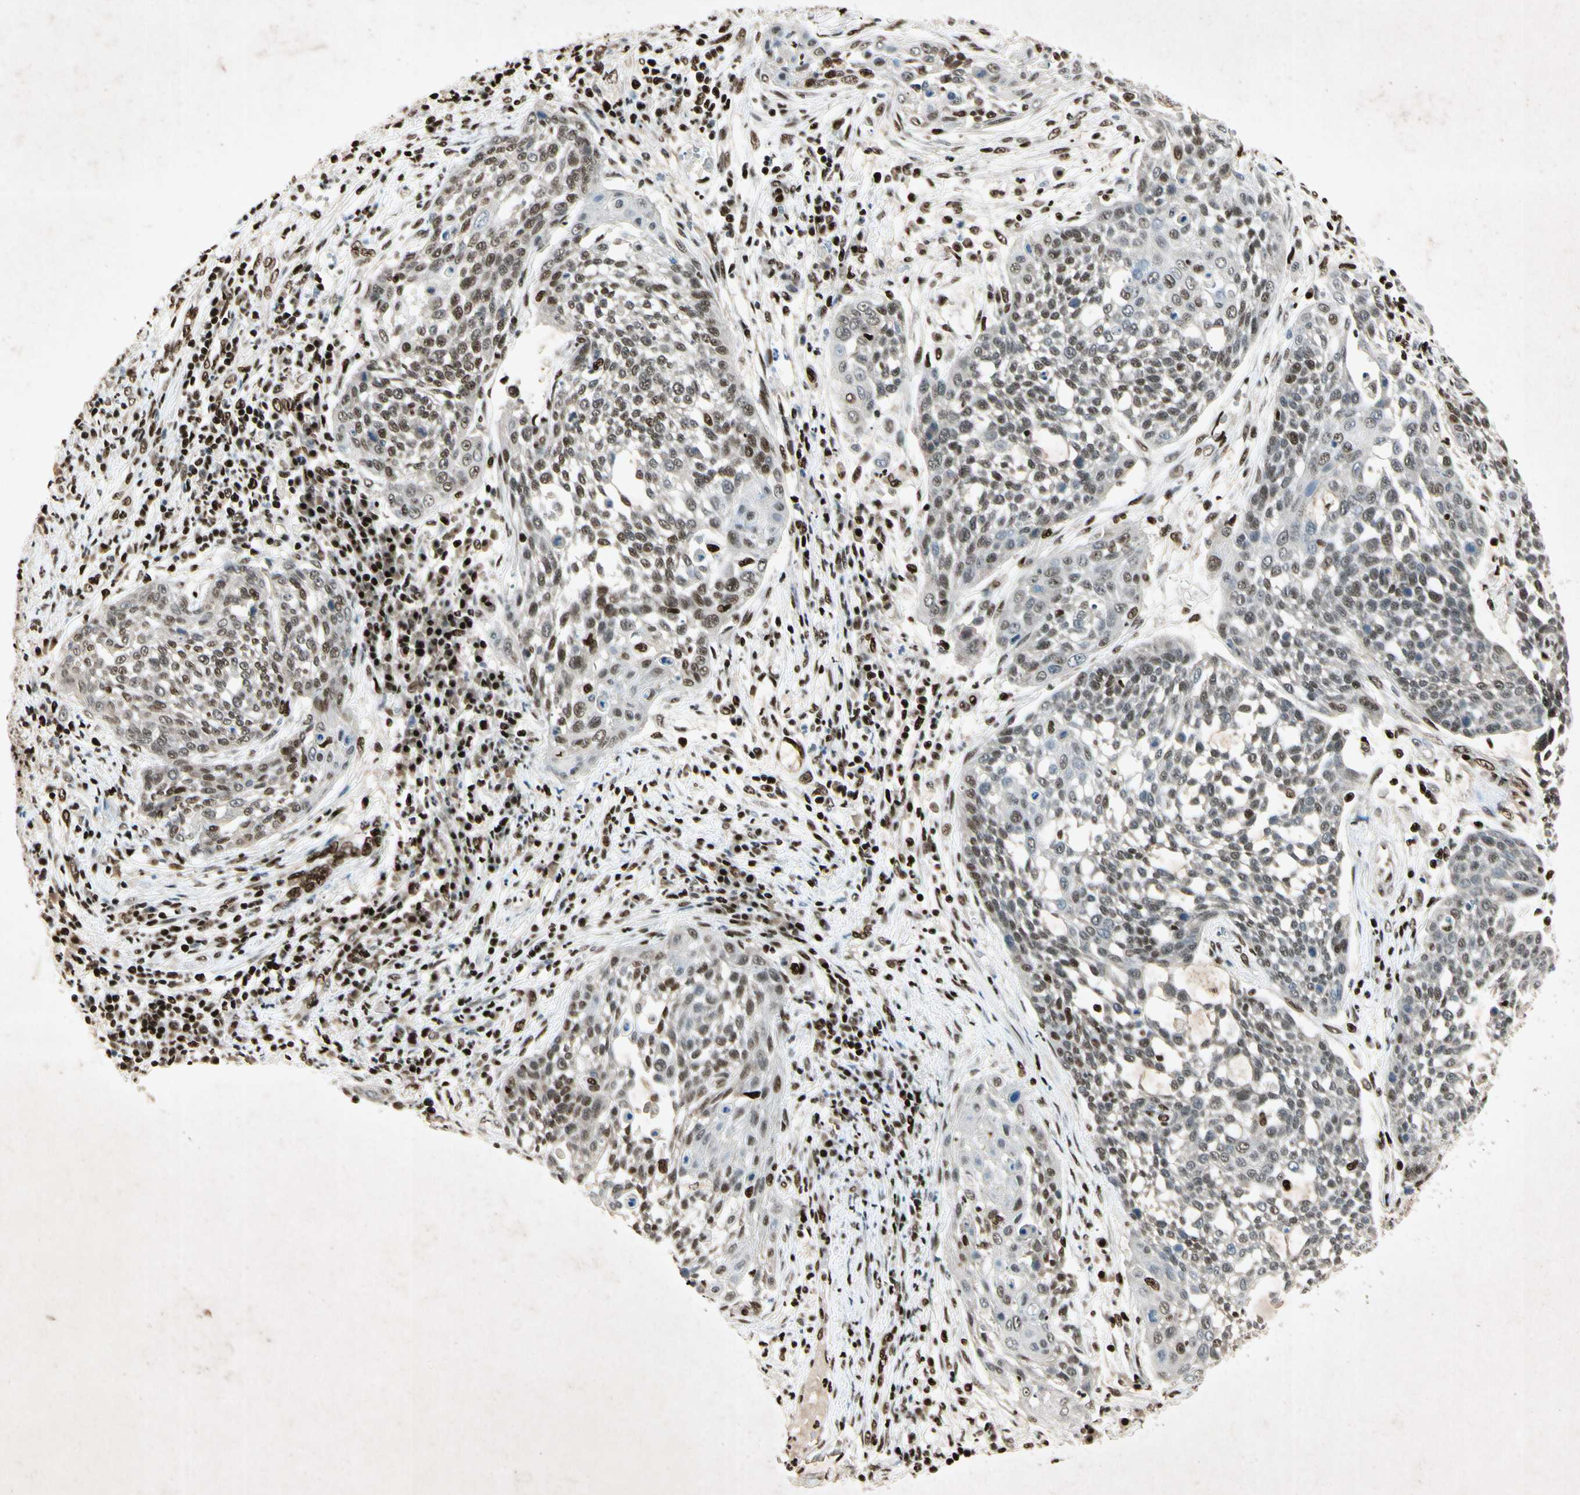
{"staining": {"intensity": "moderate", "quantity": ">75%", "location": "nuclear"}, "tissue": "cervical cancer", "cell_type": "Tumor cells", "image_type": "cancer", "snomed": [{"axis": "morphology", "description": "Squamous cell carcinoma, NOS"}, {"axis": "topography", "description": "Cervix"}], "caption": "Tumor cells show medium levels of moderate nuclear staining in about >75% of cells in squamous cell carcinoma (cervical).", "gene": "RNF43", "patient": {"sex": "female", "age": 34}}